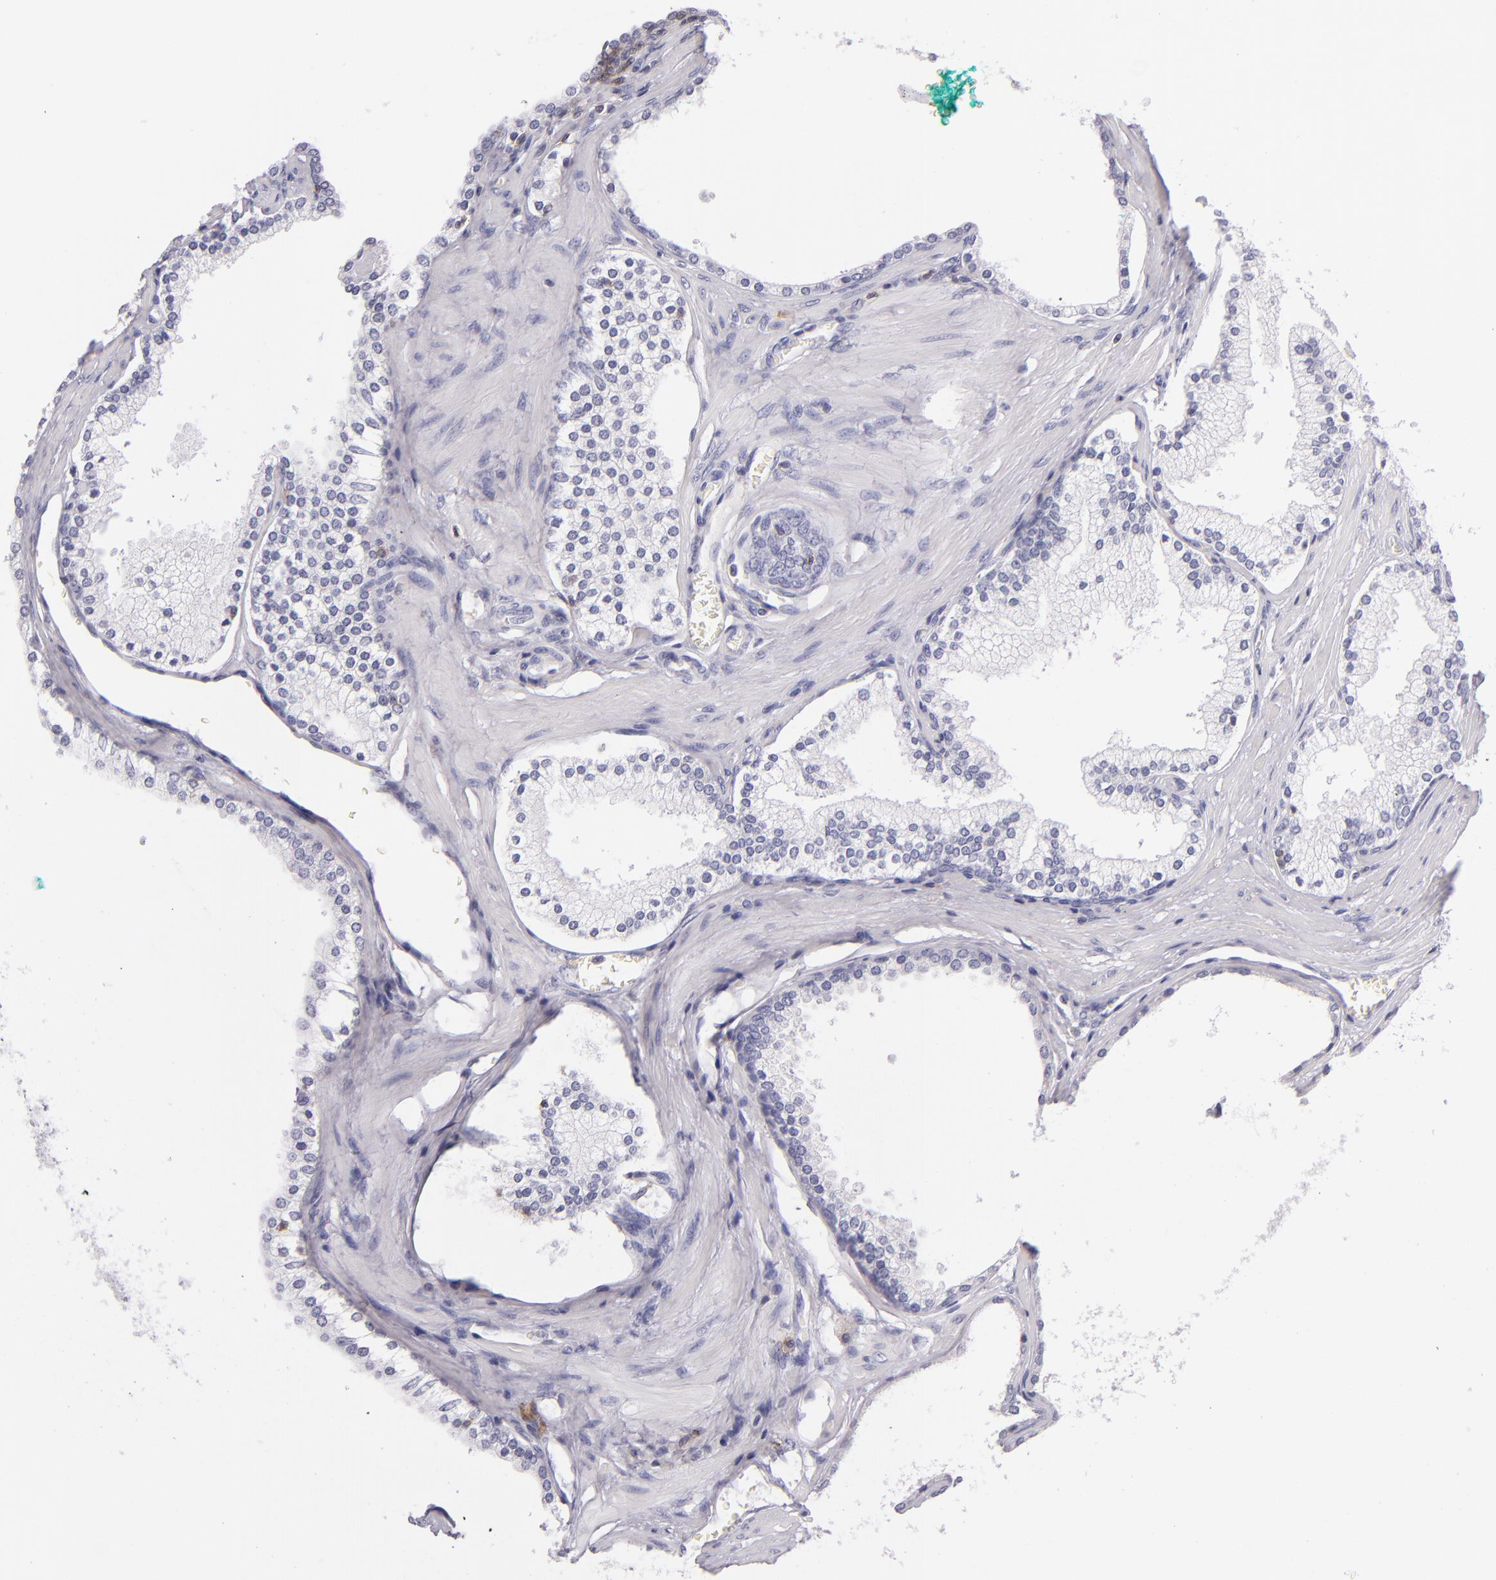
{"staining": {"intensity": "negative", "quantity": "none", "location": "none"}, "tissue": "prostate cancer", "cell_type": "Tumor cells", "image_type": "cancer", "snomed": [{"axis": "morphology", "description": "Adenocarcinoma, High grade"}, {"axis": "topography", "description": "Prostate"}], "caption": "DAB immunohistochemical staining of human prostate cancer reveals no significant expression in tumor cells.", "gene": "CD48", "patient": {"sex": "male", "age": 71}}